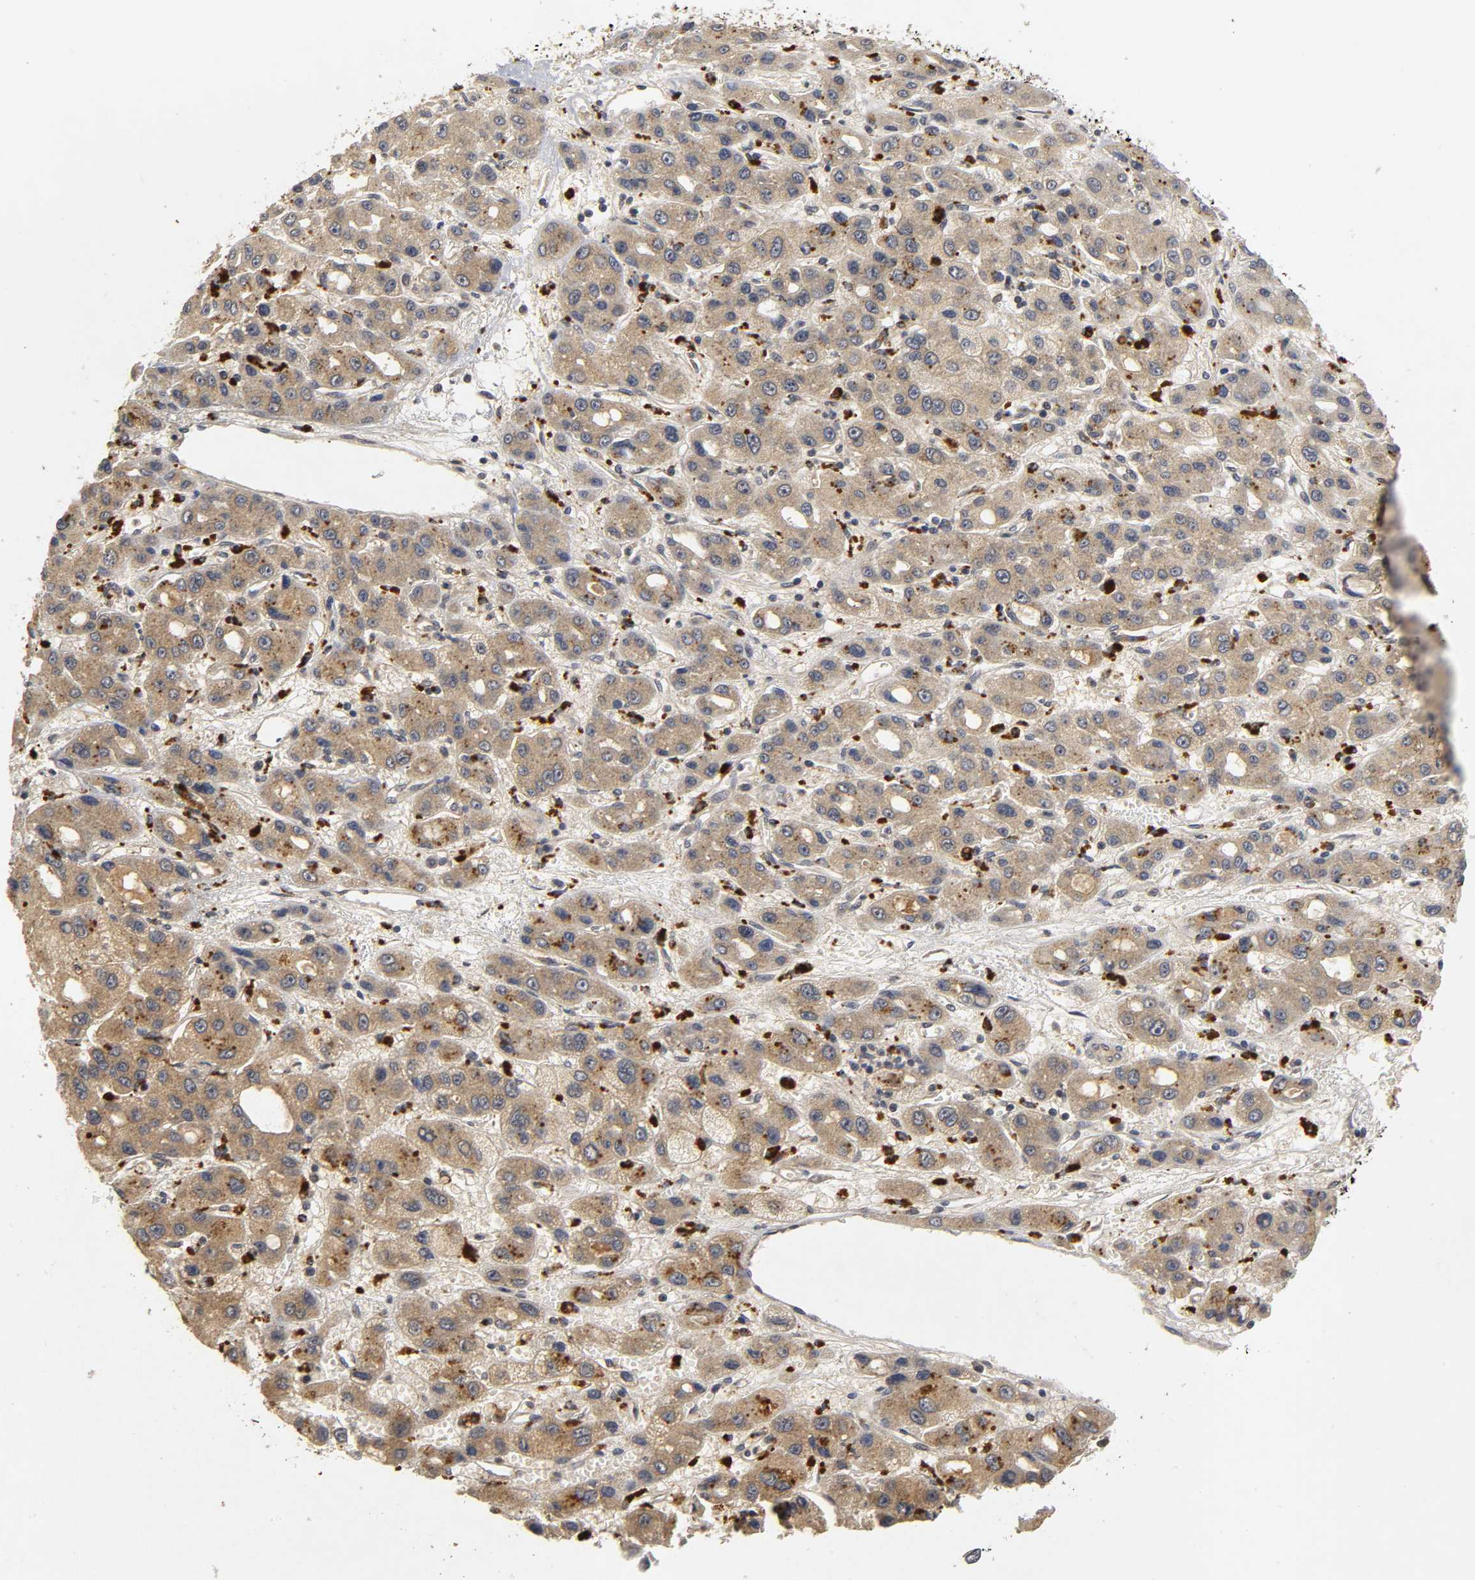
{"staining": {"intensity": "moderate", "quantity": "25%-75%", "location": "cytoplasmic/membranous"}, "tissue": "liver cancer", "cell_type": "Tumor cells", "image_type": "cancer", "snomed": [{"axis": "morphology", "description": "Carcinoma, Hepatocellular, NOS"}, {"axis": "topography", "description": "Liver"}], "caption": "Tumor cells exhibit medium levels of moderate cytoplasmic/membranous staining in about 25%-75% of cells in liver hepatocellular carcinoma.", "gene": "TRAF6", "patient": {"sex": "male", "age": 55}}